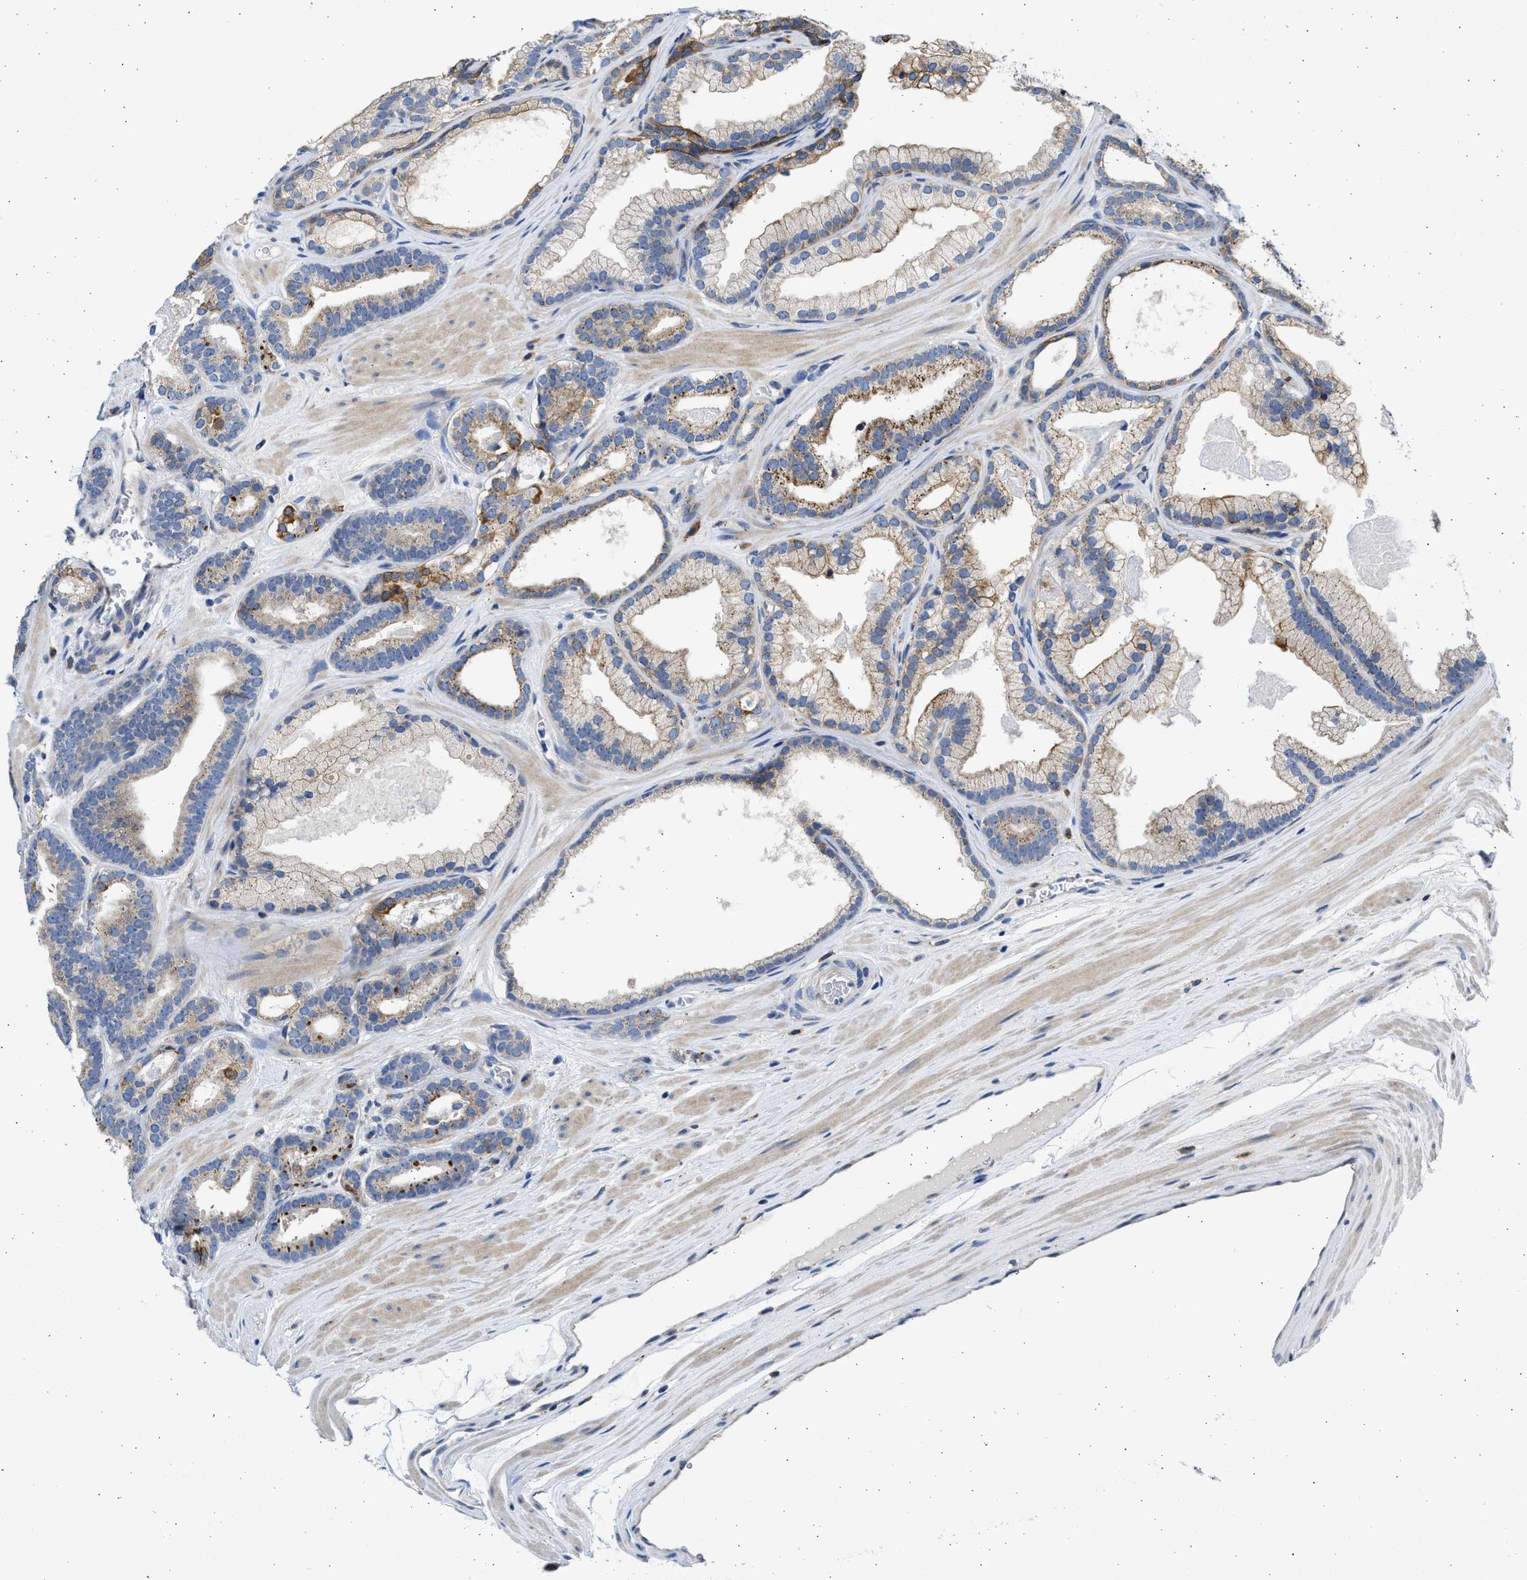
{"staining": {"intensity": "strong", "quantity": "<25%", "location": "cytoplasmic/membranous"}, "tissue": "prostate cancer", "cell_type": "Tumor cells", "image_type": "cancer", "snomed": [{"axis": "morphology", "description": "Adenocarcinoma, High grade"}, {"axis": "topography", "description": "Prostate"}], "caption": "Prostate high-grade adenocarcinoma stained for a protein demonstrates strong cytoplasmic/membranous positivity in tumor cells. (Brightfield microscopy of DAB IHC at high magnification).", "gene": "PLD2", "patient": {"sex": "male", "age": 60}}